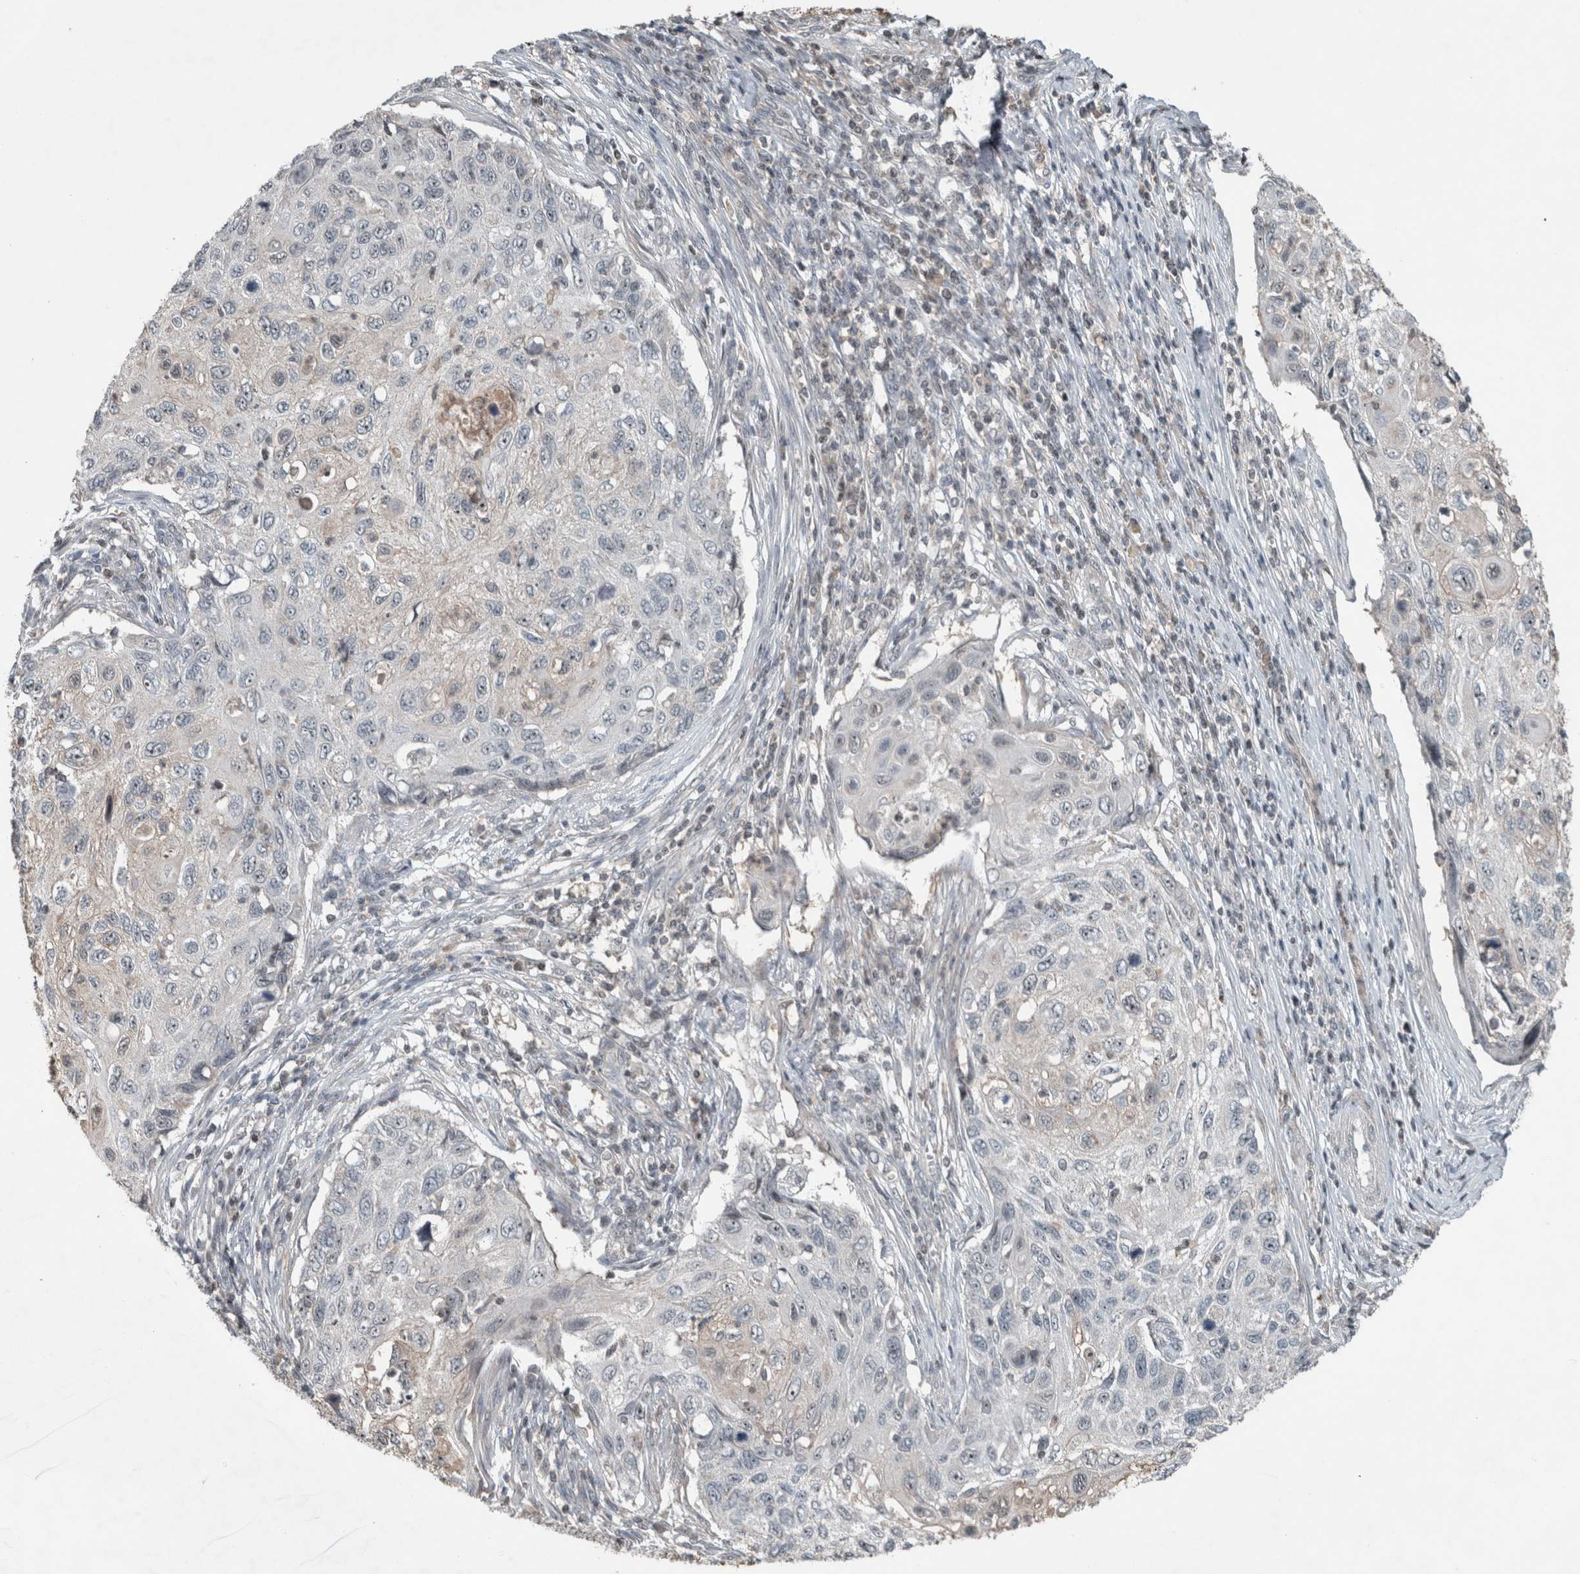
{"staining": {"intensity": "weak", "quantity": "<25%", "location": "nuclear"}, "tissue": "cervical cancer", "cell_type": "Tumor cells", "image_type": "cancer", "snomed": [{"axis": "morphology", "description": "Squamous cell carcinoma, NOS"}, {"axis": "topography", "description": "Cervix"}], "caption": "DAB immunohistochemical staining of human cervical cancer (squamous cell carcinoma) reveals no significant staining in tumor cells.", "gene": "RPF1", "patient": {"sex": "female", "age": 70}}